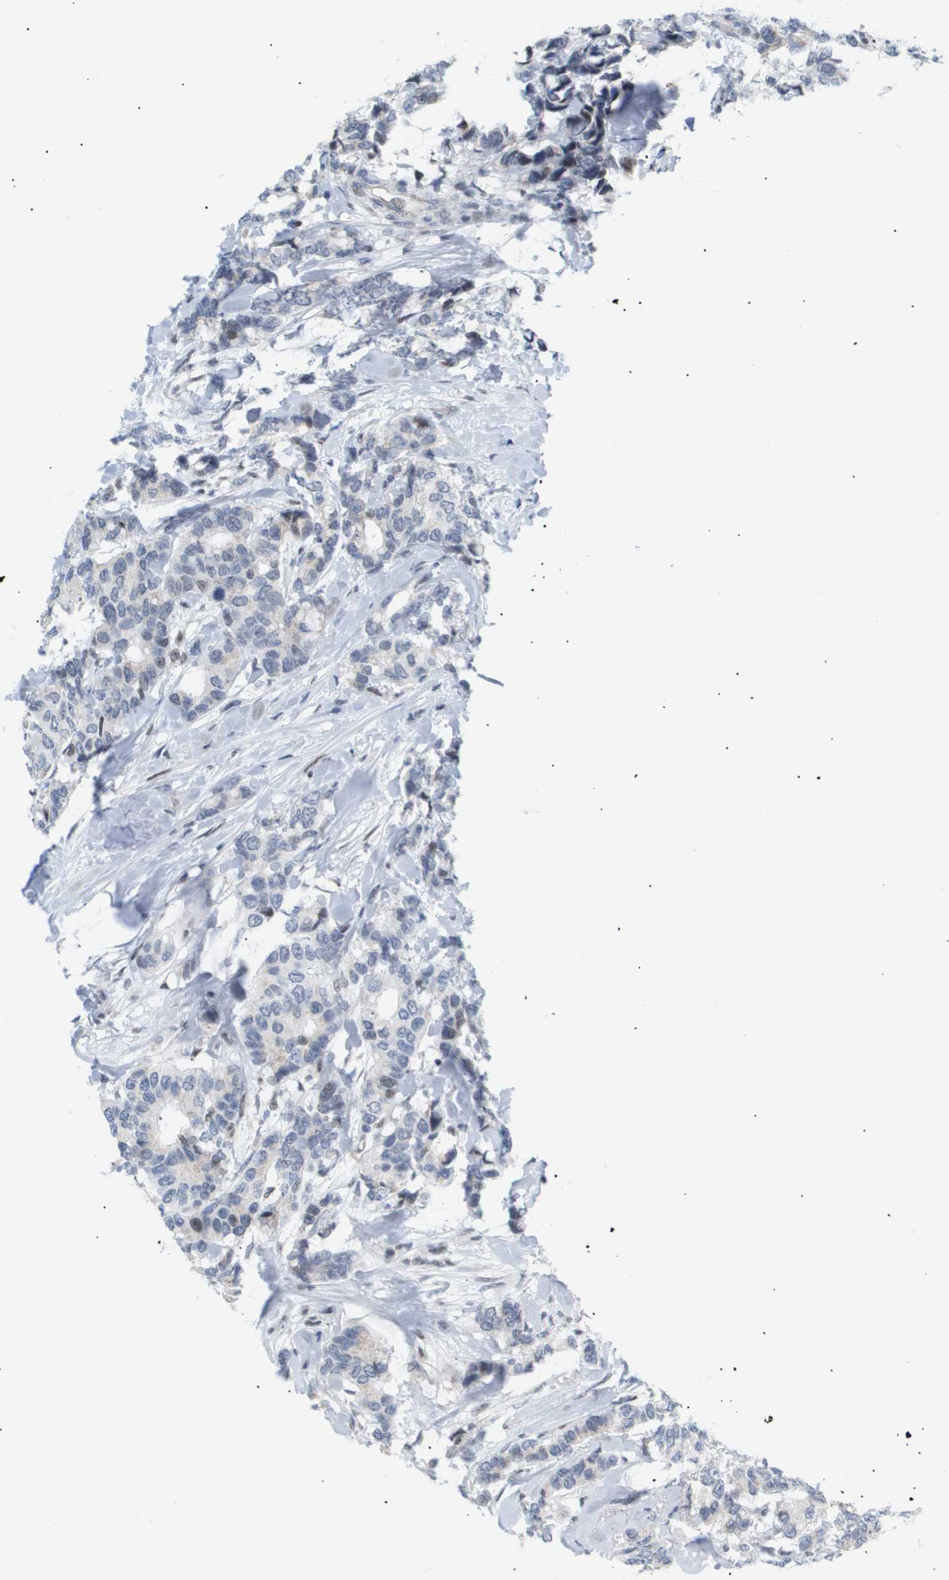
{"staining": {"intensity": "negative", "quantity": "none", "location": "none"}, "tissue": "breast cancer", "cell_type": "Tumor cells", "image_type": "cancer", "snomed": [{"axis": "morphology", "description": "Duct carcinoma"}, {"axis": "topography", "description": "Breast"}], "caption": "IHC photomicrograph of human breast intraductal carcinoma stained for a protein (brown), which exhibits no staining in tumor cells.", "gene": "PPARD", "patient": {"sex": "female", "age": 87}}